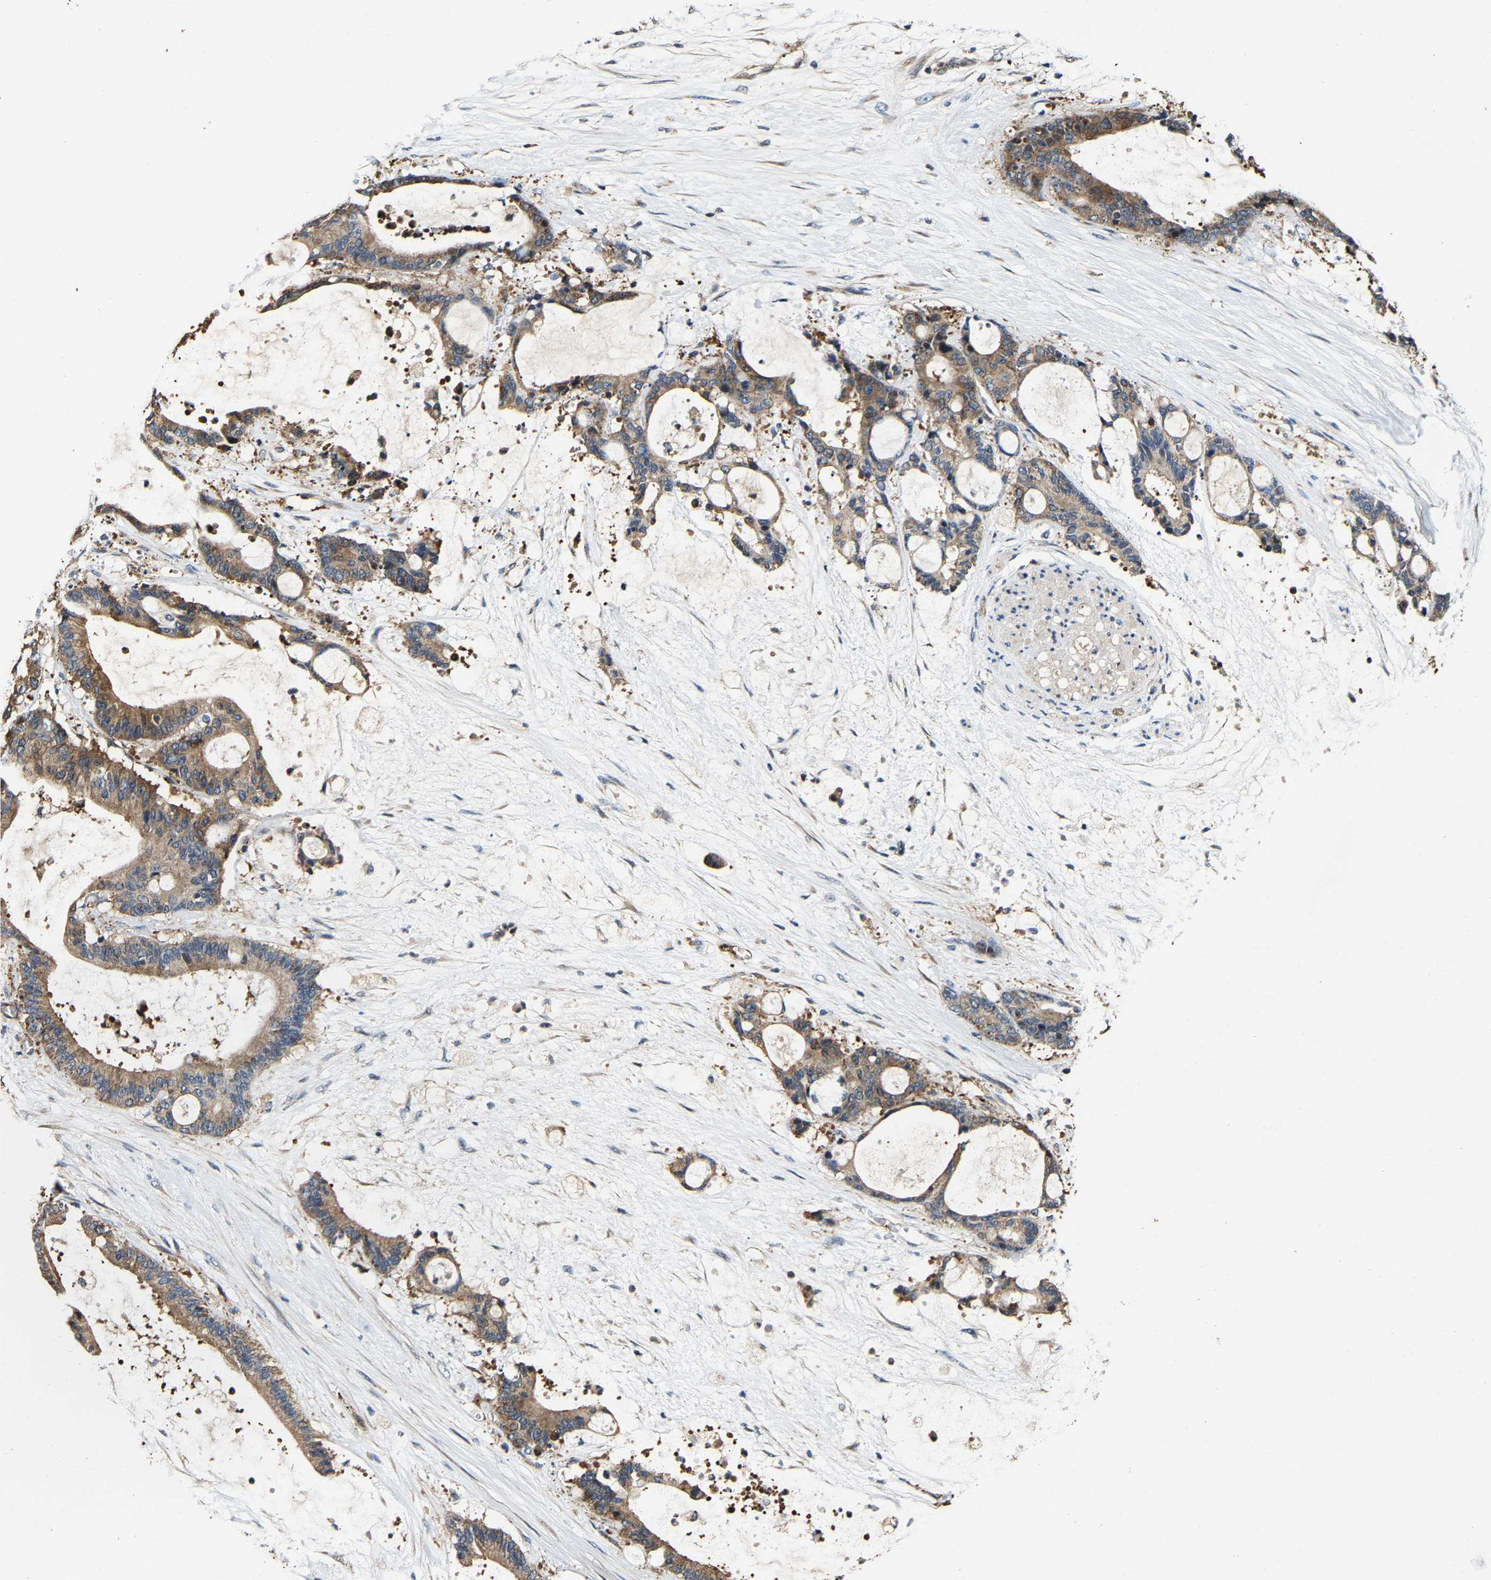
{"staining": {"intensity": "moderate", "quantity": ">75%", "location": "cytoplasmic/membranous"}, "tissue": "liver cancer", "cell_type": "Tumor cells", "image_type": "cancer", "snomed": [{"axis": "morphology", "description": "Normal tissue, NOS"}, {"axis": "morphology", "description": "Cholangiocarcinoma"}, {"axis": "topography", "description": "Liver"}, {"axis": "topography", "description": "Peripheral nerve tissue"}], "caption": "Liver cholangiocarcinoma was stained to show a protein in brown. There is medium levels of moderate cytoplasmic/membranous positivity in approximately >75% of tumor cells.", "gene": "GFRA3", "patient": {"sex": "female", "age": 73}}